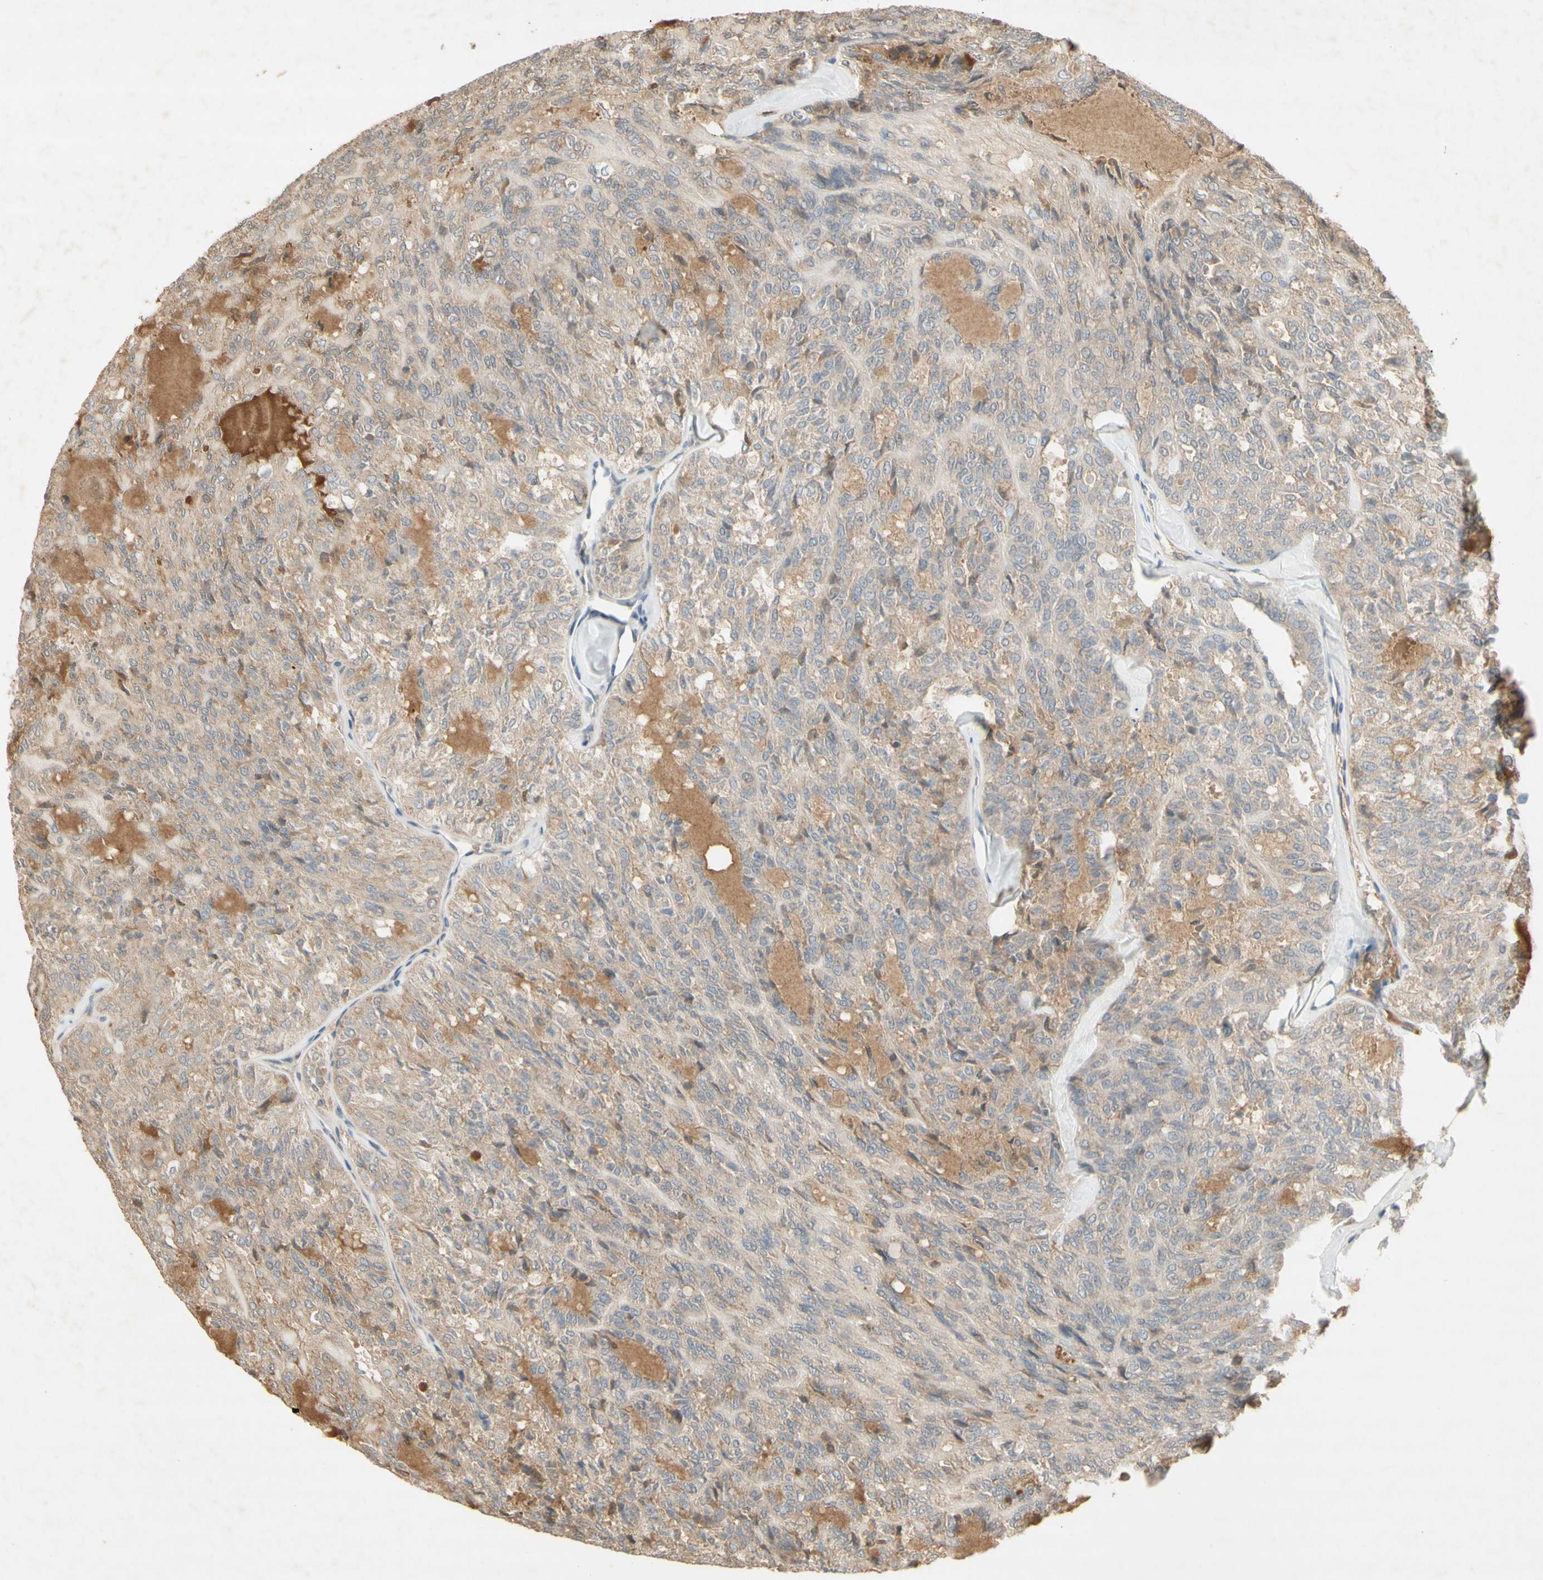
{"staining": {"intensity": "weak", "quantity": "25%-75%", "location": "cytoplasmic/membranous"}, "tissue": "thyroid cancer", "cell_type": "Tumor cells", "image_type": "cancer", "snomed": [{"axis": "morphology", "description": "Follicular adenoma carcinoma, NOS"}, {"axis": "topography", "description": "Thyroid gland"}], "caption": "Immunohistochemistry (IHC) image of human follicular adenoma carcinoma (thyroid) stained for a protein (brown), which exhibits low levels of weak cytoplasmic/membranous positivity in about 25%-75% of tumor cells.", "gene": "NRG4", "patient": {"sex": "male", "age": 75}}